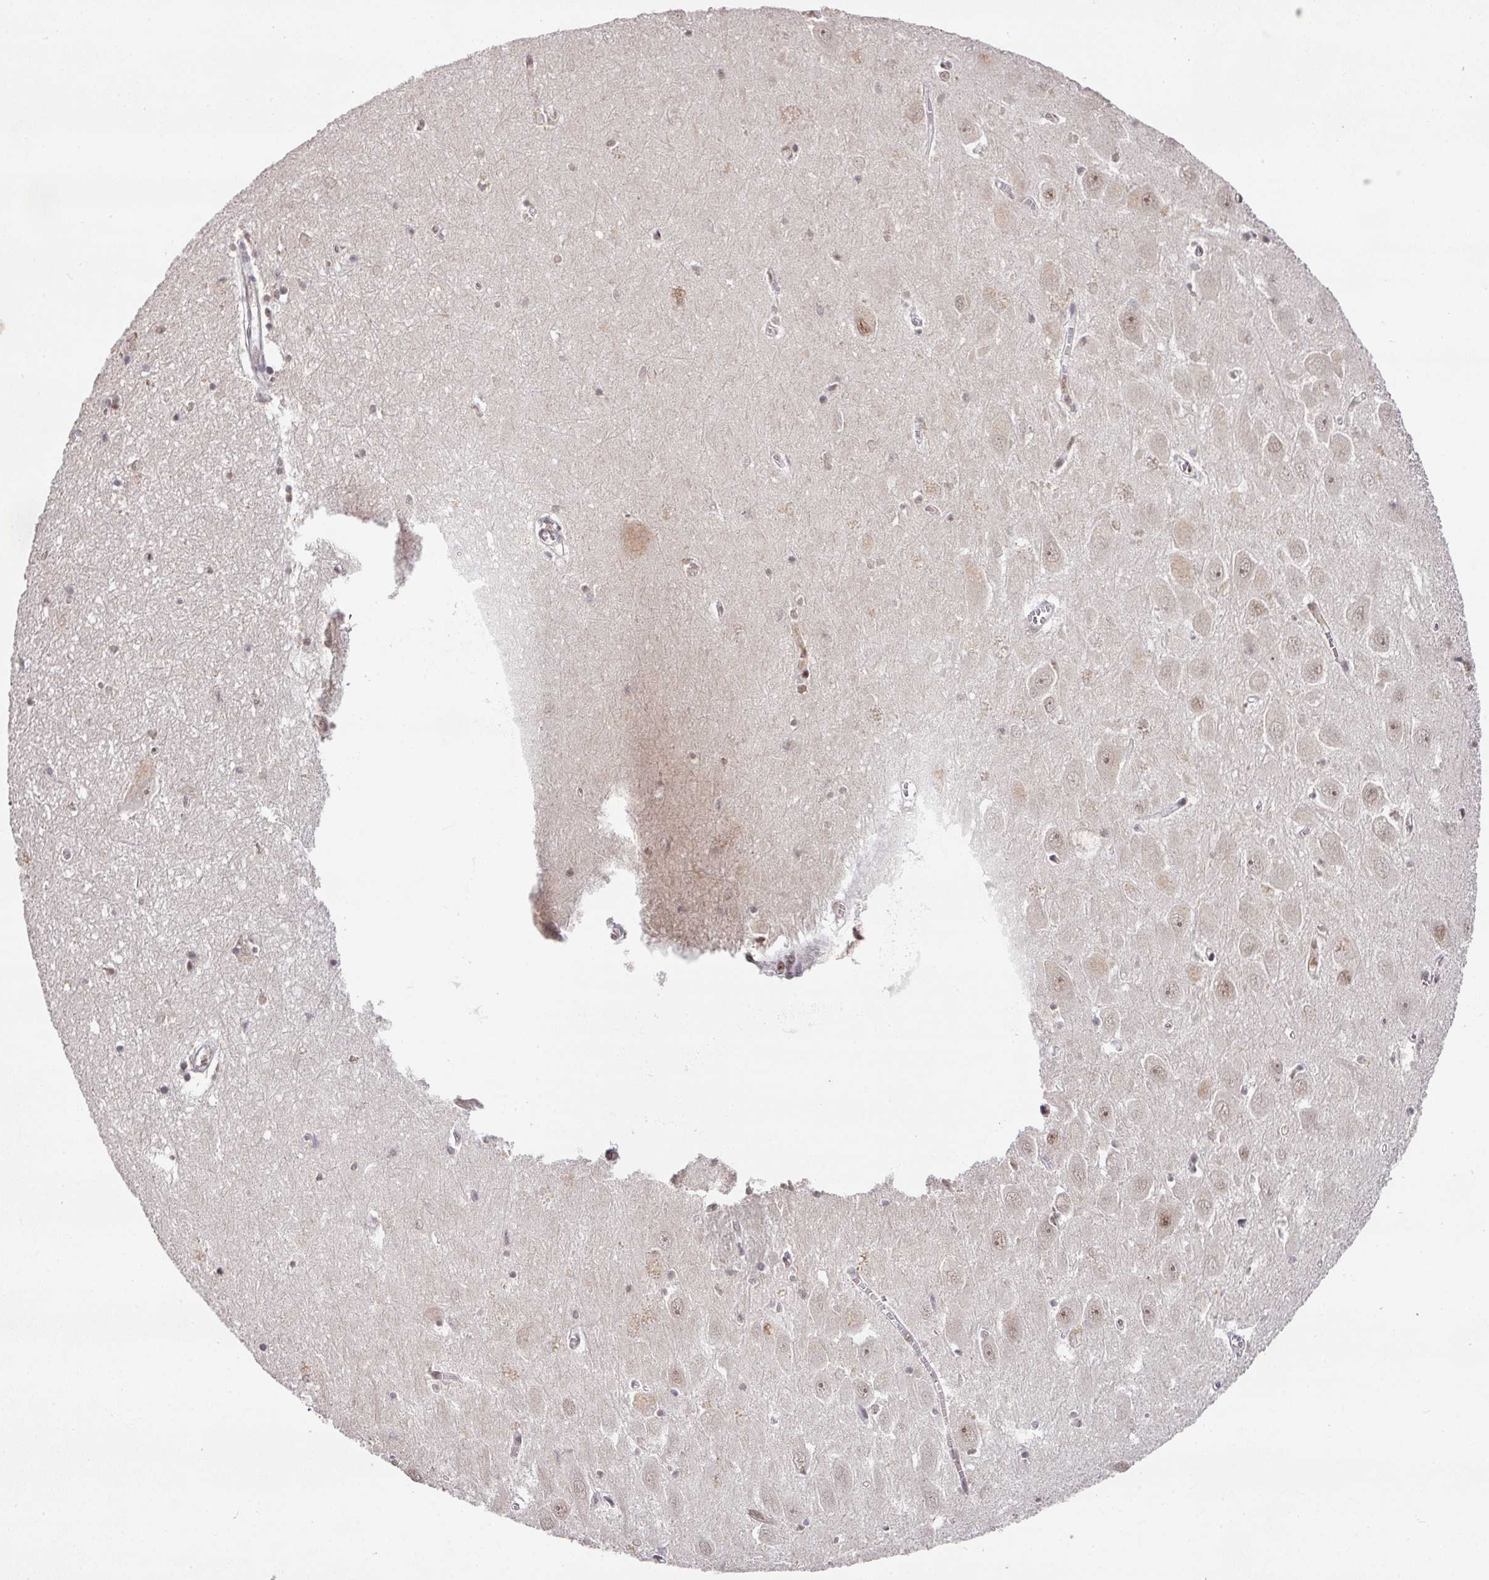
{"staining": {"intensity": "weak", "quantity": "25%-75%", "location": "nuclear"}, "tissue": "hippocampus", "cell_type": "Glial cells", "image_type": "normal", "snomed": [{"axis": "morphology", "description": "Normal tissue, NOS"}, {"axis": "topography", "description": "Hippocampus"}], "caption": "Protein positivity by IHC reveals weak nuclear staining in about 25%-75% of glial cells in unremarkable hippocampus. (DAB (3,3'-diaminobenzidine) IHC with brightfield microscopy, high magnification).", "gene": "NEIL1", "patient": {"sex": "female", "age": 64}}